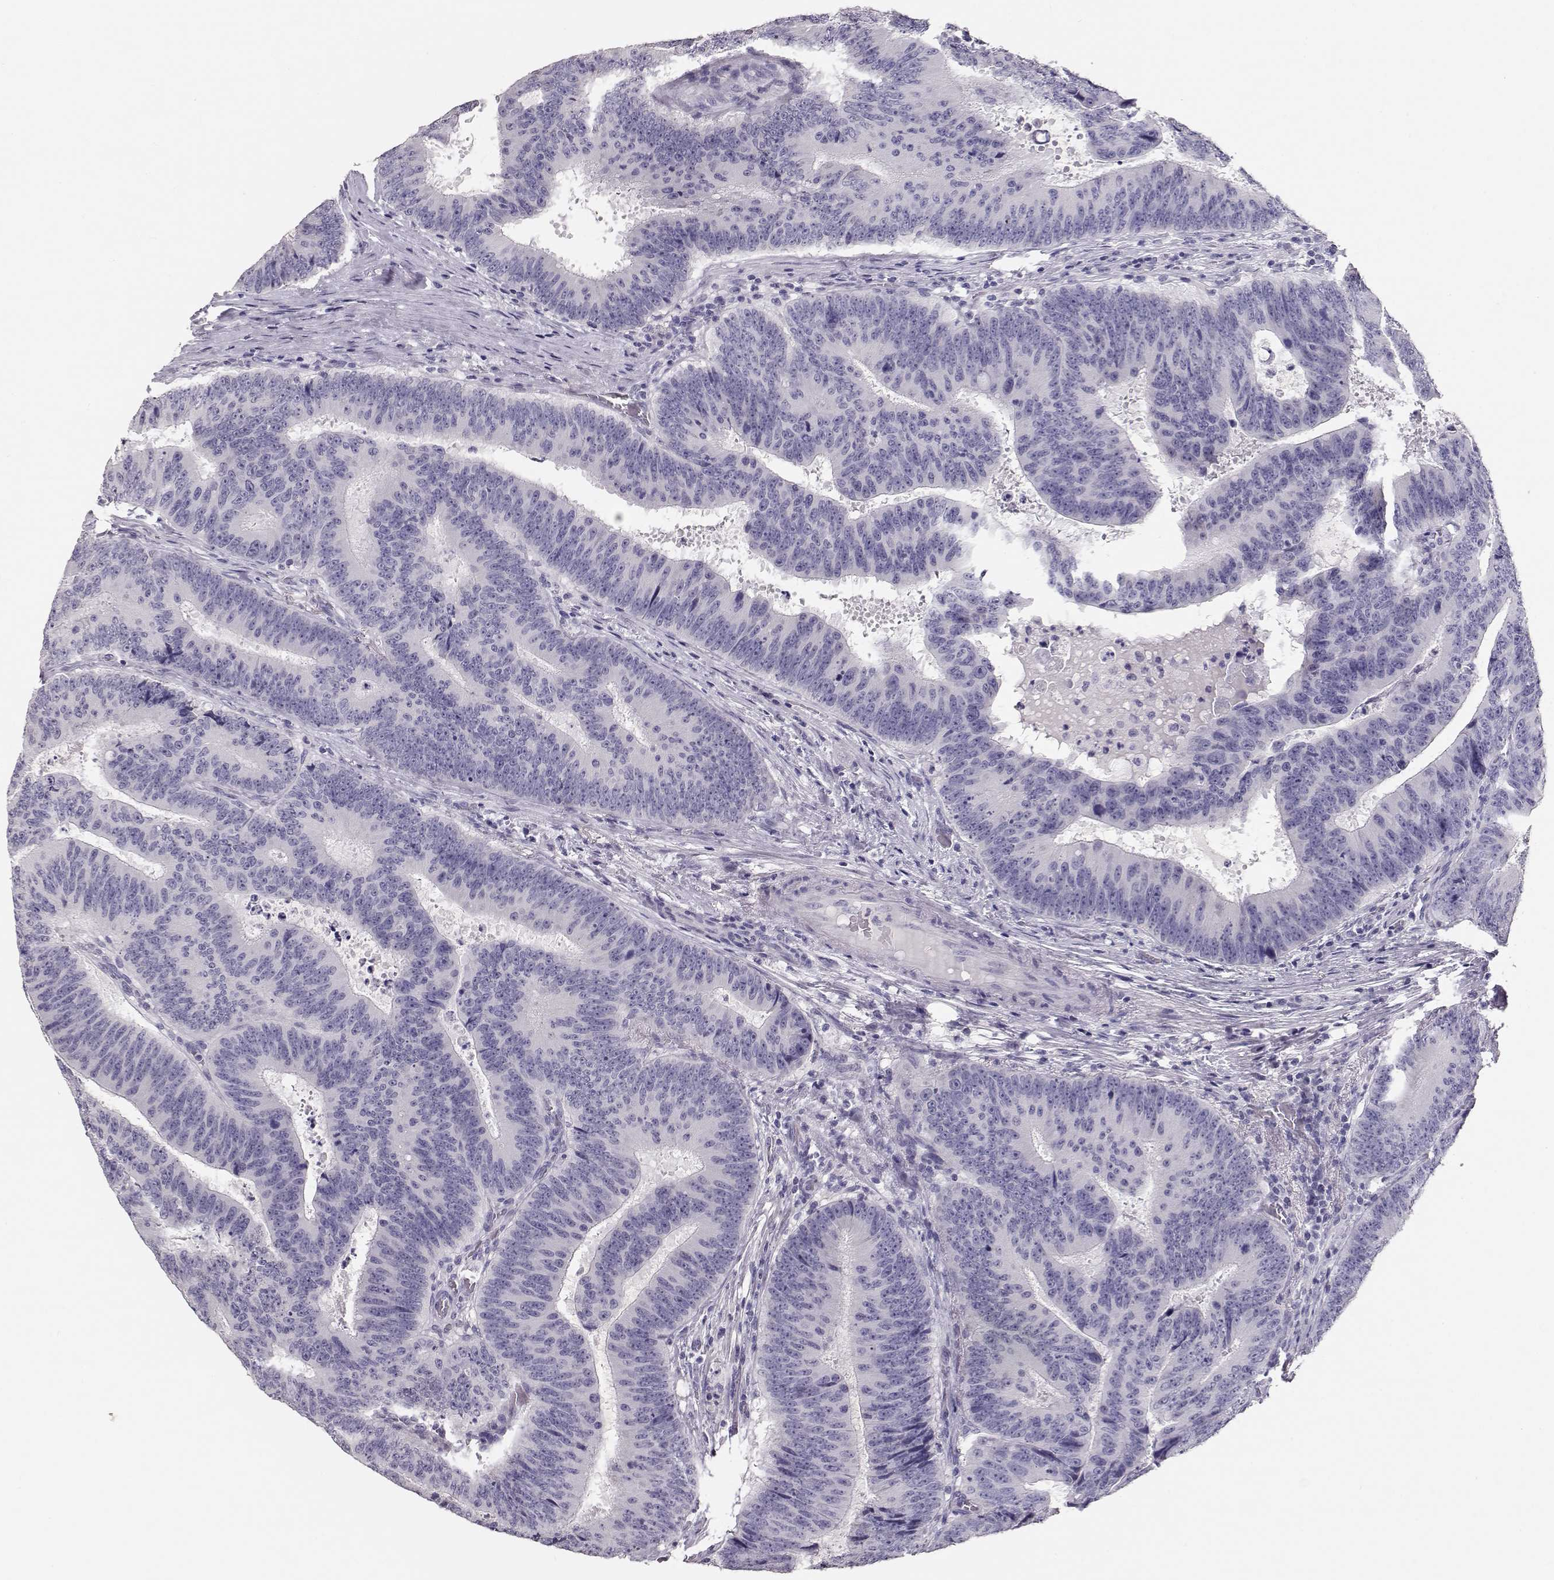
{"staining": {"intensity": "negative", "quantity": "none", "location": "none"}, "tissue": "colorectal cancer", "cell_type": "Tumor cells", "image_type": "cancer", "snomed": [{"axis": "morphology", "description": "Adenocarcinoma, NOS"}, {"axis": "topography", "description": "Colon"}], "caption": "IHC of colorectal cancer (adenocarcinoma) demonstrates no positivity in tumor cells. (DAB (3,3'-diaminobenzidine) immunohistochemistry (IHC) with hematoxylin counter stain).", "gene": "MAGEC1", "patient": {"sex": "female", "age": 82}}